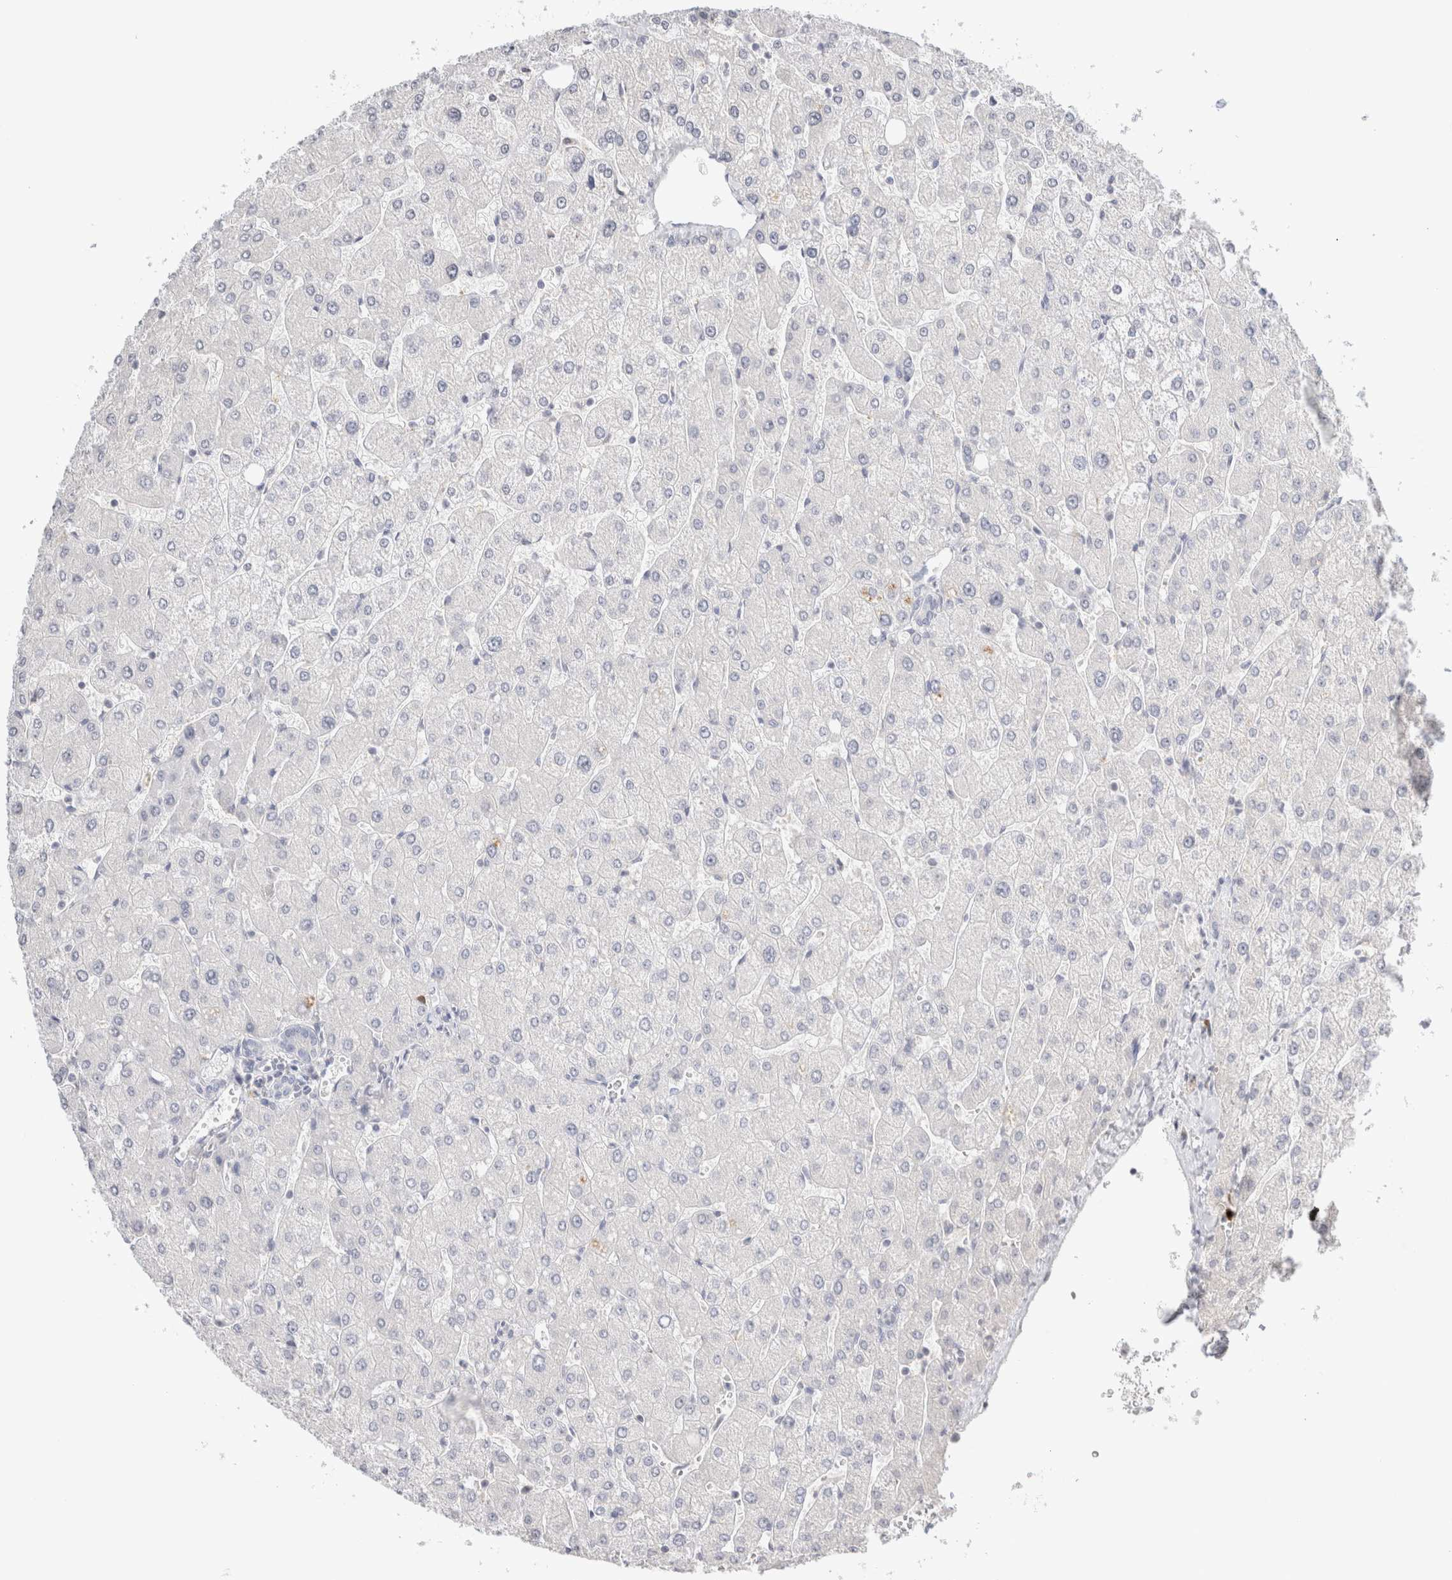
{"staining": {"intensity": "negative", "quantity": "none", "location": "none"}, "tissue": "liver", "cell_type": "Cholangiocytes", "image_type": "normal", "snomed": [{"axis": "morphology", "description": "Normal tissue, NOS"}, {"axis": "topography", "description": "Liver"}], "caption": "This is a micrograph of IHC staining of benign liver, which shows no expression in cholangiocytes. The staining was performed using DAB to visualize the protein expression in brown, while the nuclei were stained in blue with hematoxylin (Magnification: 20x).", "gene": "SPRTN", "patient": {"sex": "male", "age": 55}}